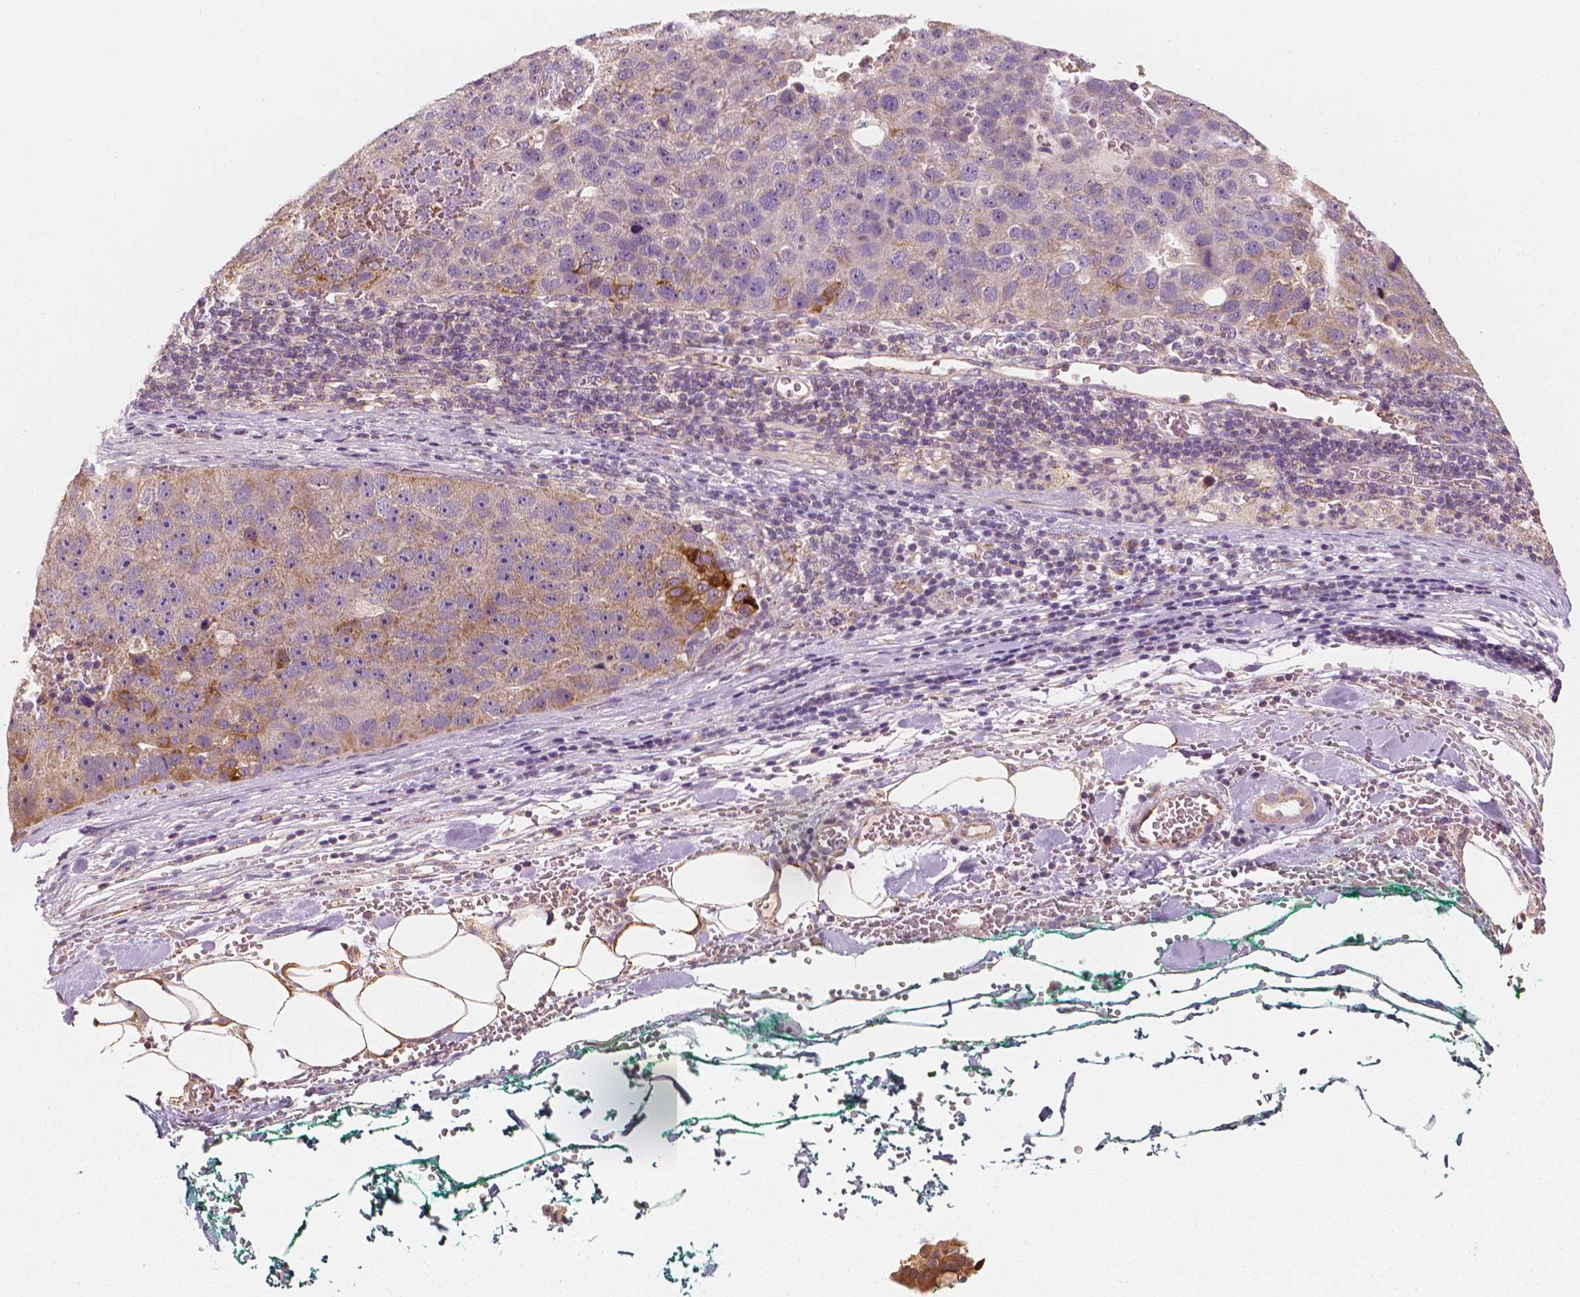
{"staining": {"intensity": "strong", "quantity": "<25%", "location": "cytoplasmic/membranous"}, "tissue": "pancreatic cancer", "cell_type": "Tumor cells", "image_type": "cancer", "snomed": [{"axis": "morphology", "description": "Adenocarcinoma, NOS"}, {"axis": "topography", "description": "Pancreas"}], "caption": "Protein expression analysis of adenocarcinoma (pancreatic) exhibits strong cytoplasmic/membranous expression in about <25% of tumor cells.", "gene": "SHPK", "patient": {"sex": "female", "age": 61}}